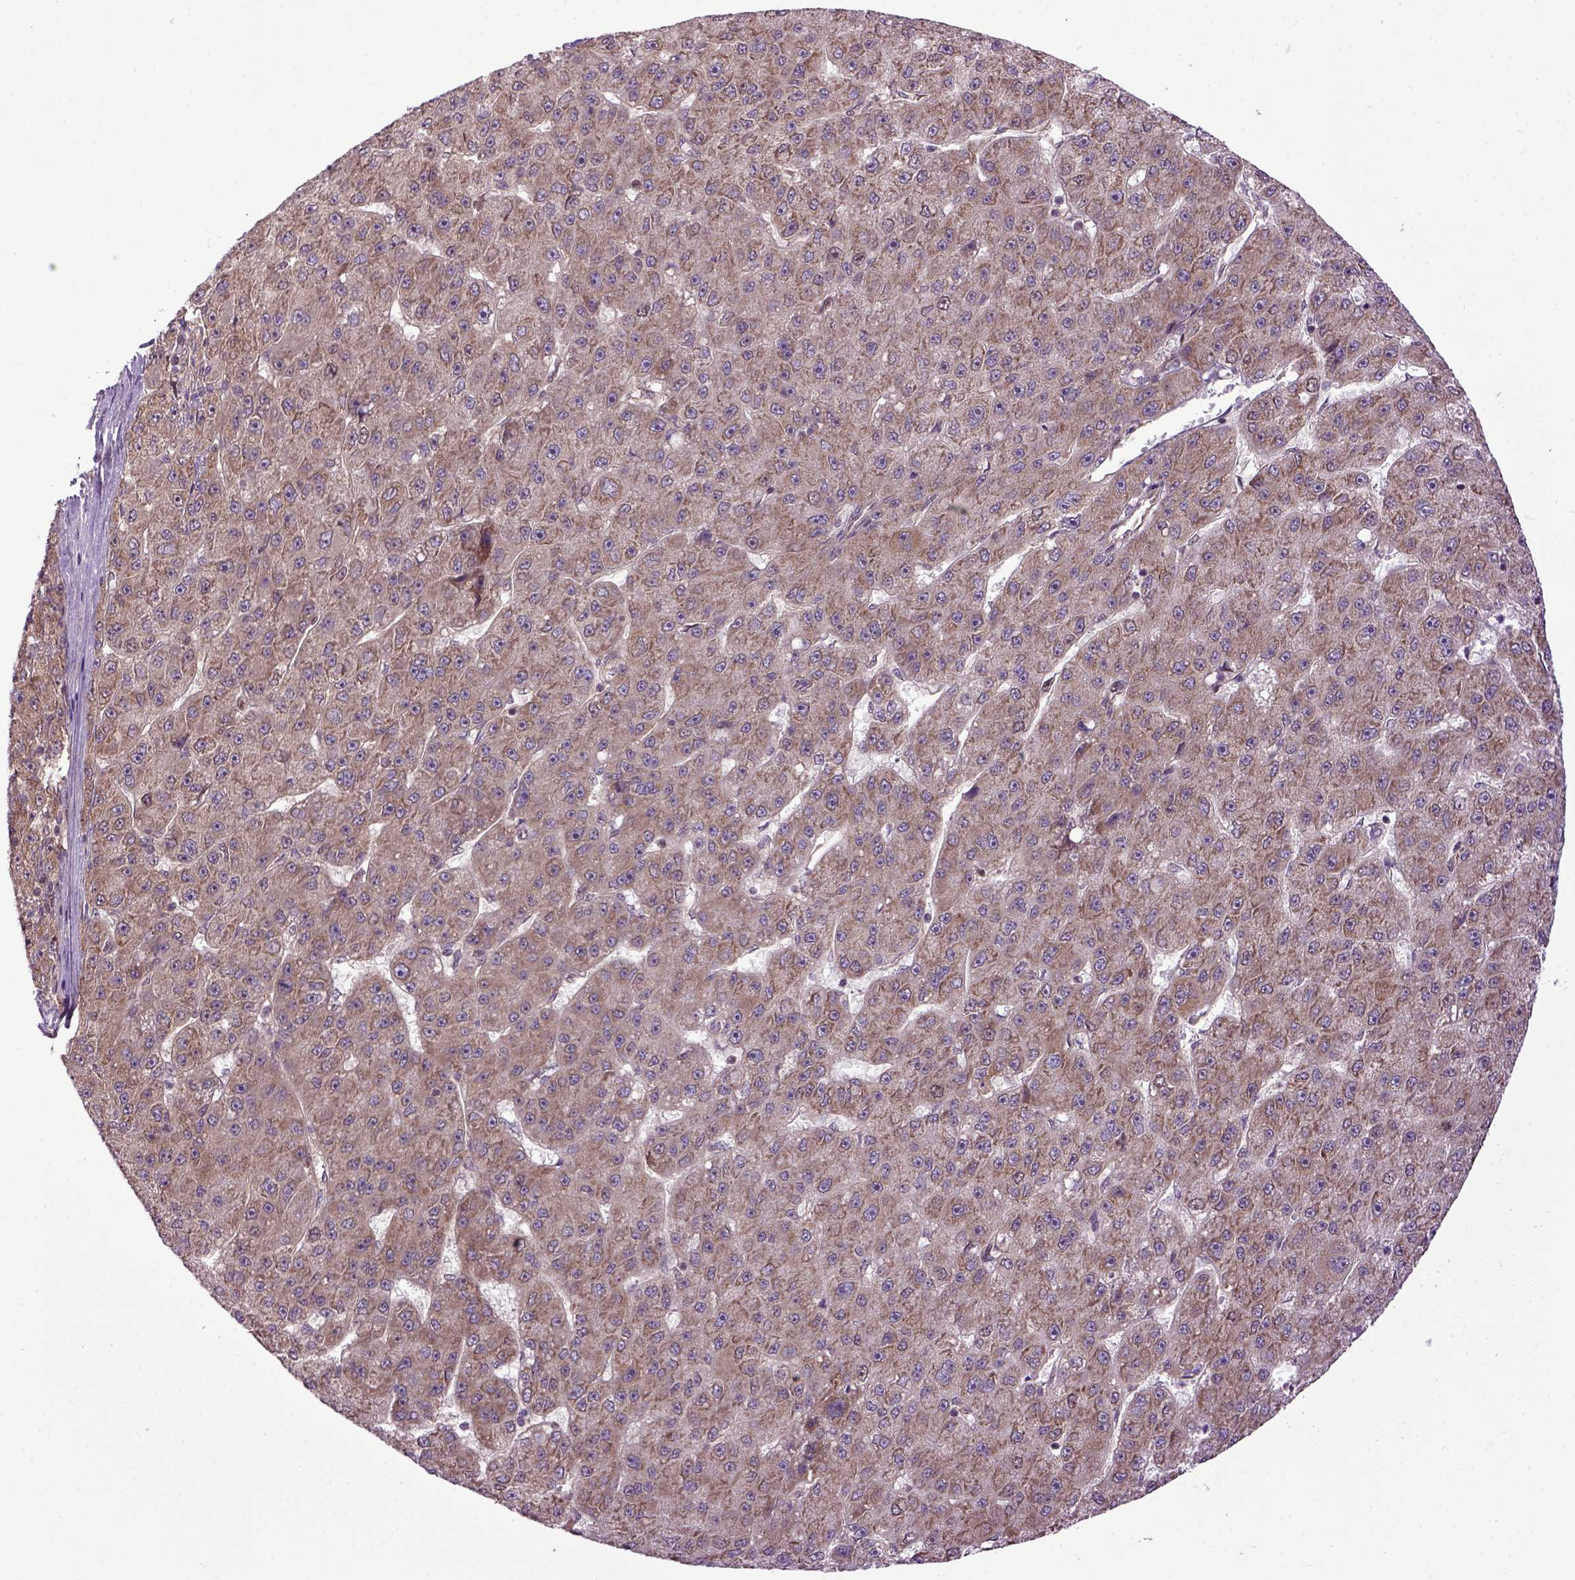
{"staining": {"intensity": "moderate", "quantity": ">75%", "location": "cytoplasmic/membranous"}, "tissue": "liver cancer", "cell_type": "Tumor cells", "image_type": "cancer", "snomed": [{"axis": "morphology", "description": "Carcinoma, Hepatocellular, NOS"}, {"axis": "topography", "description": "Liver"}], "caption": "High-magnification brightfield microscopy of hepatocellular carcinoma (liver) stained with DAB (brown) and counterstained with hematoxylin (blue). tumor cells exhibit moderate cytoplasmic/membranous positivity is identified in about>75% of cells.", "gene": "WDR48", "patient": {"sex": "male", "age": 67}}